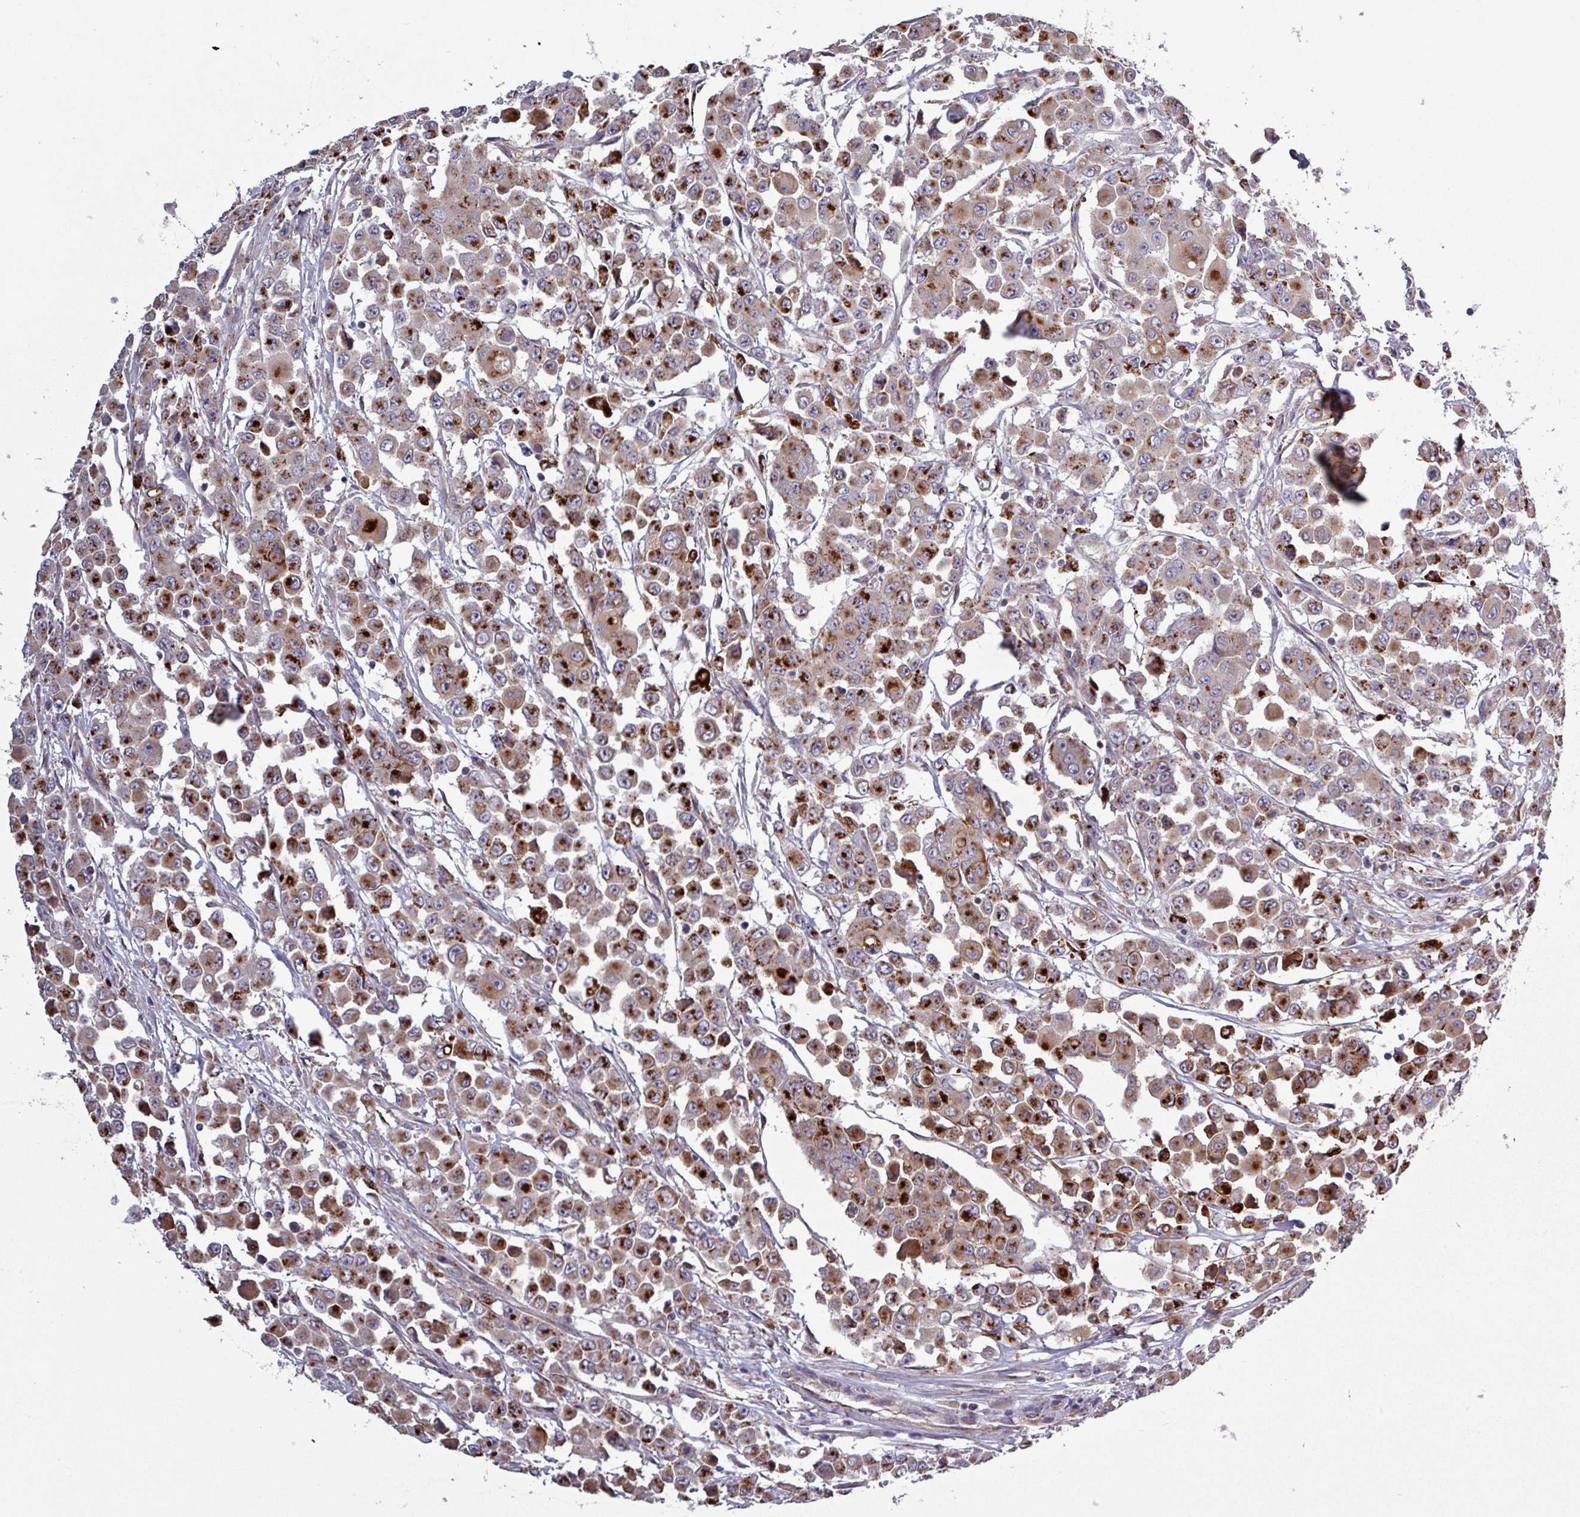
{"staining": {"intensity": "strong", "quantity": "25%-75%", "location": "cytoplasmic/membranous"}, "tissue": "colorectal cancer", "cell_type": "Tumor cells", "image_type": "cancer", "snomed": [{"axis": "morphology", "description": "Adenocarcinoma, NOS"}, {"axis": "topography", "description": "Colon"}], "caption": "IHC image of human colorectal cancer (adenocarcinoma) stained for a protein (brown), which exhibits high levels of strong cytoplasmic/membranous expression in about 25%-75% of tumor cells.", "gene": "PLIN2", "patient": {"sex": "male", "age": 51}}